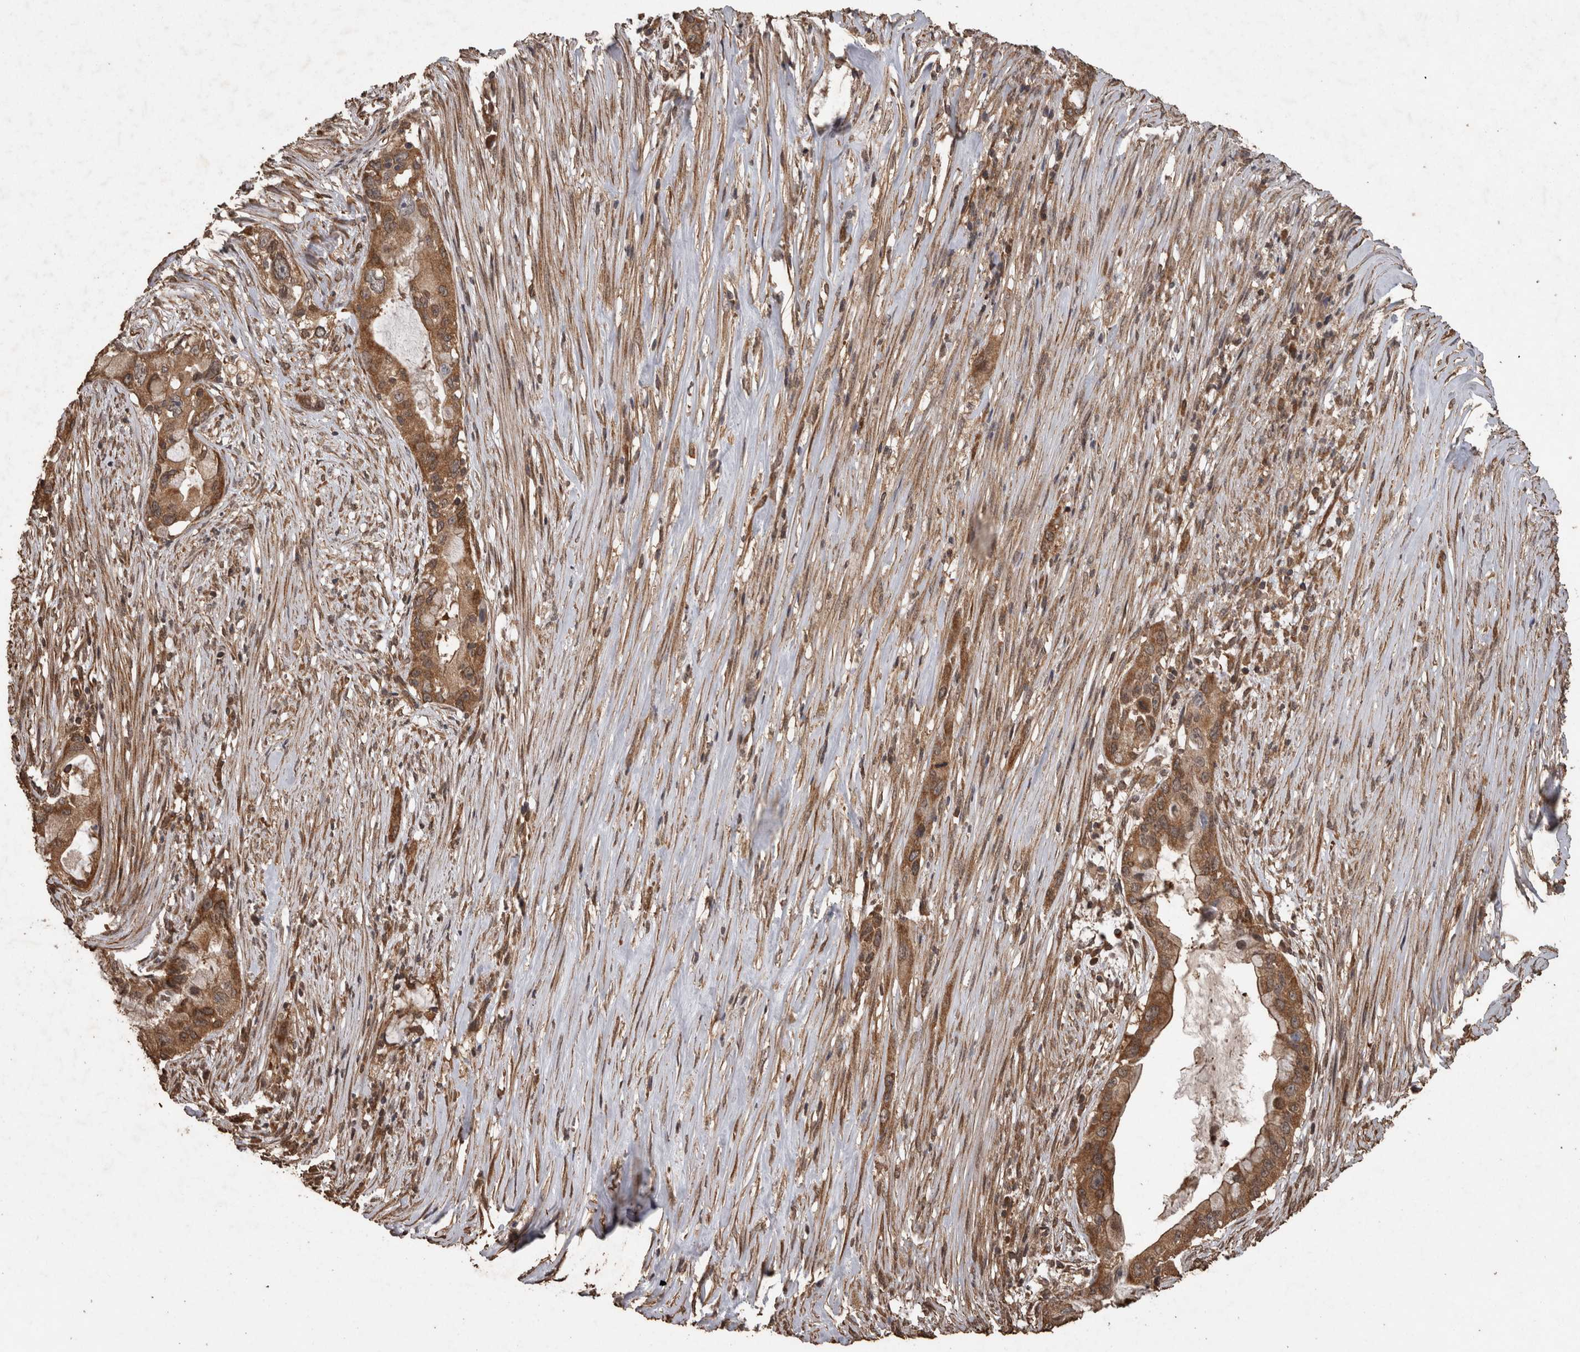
{"staining": {"intensity": "strong", "quantity": ">75%", "location": "cytoplasmic/membranous"}, "tissue": "pancreatic cancer", "cell_type": "Tumor cells", "image_type": "cancer", "snomed": [{"axis": "morphology", "description": "Adenocarcinoma, NOS"}, {"axis": "topography", "description": "Pancreas"}], "caption": "This is an image of IHC staining of adenocarcinoma (pancreatic), which shows strong expression in the cytoplasmic/membranous of tumor cells.", "gene": "PINK1", "patient": {"sex": "male", "age": 53}}